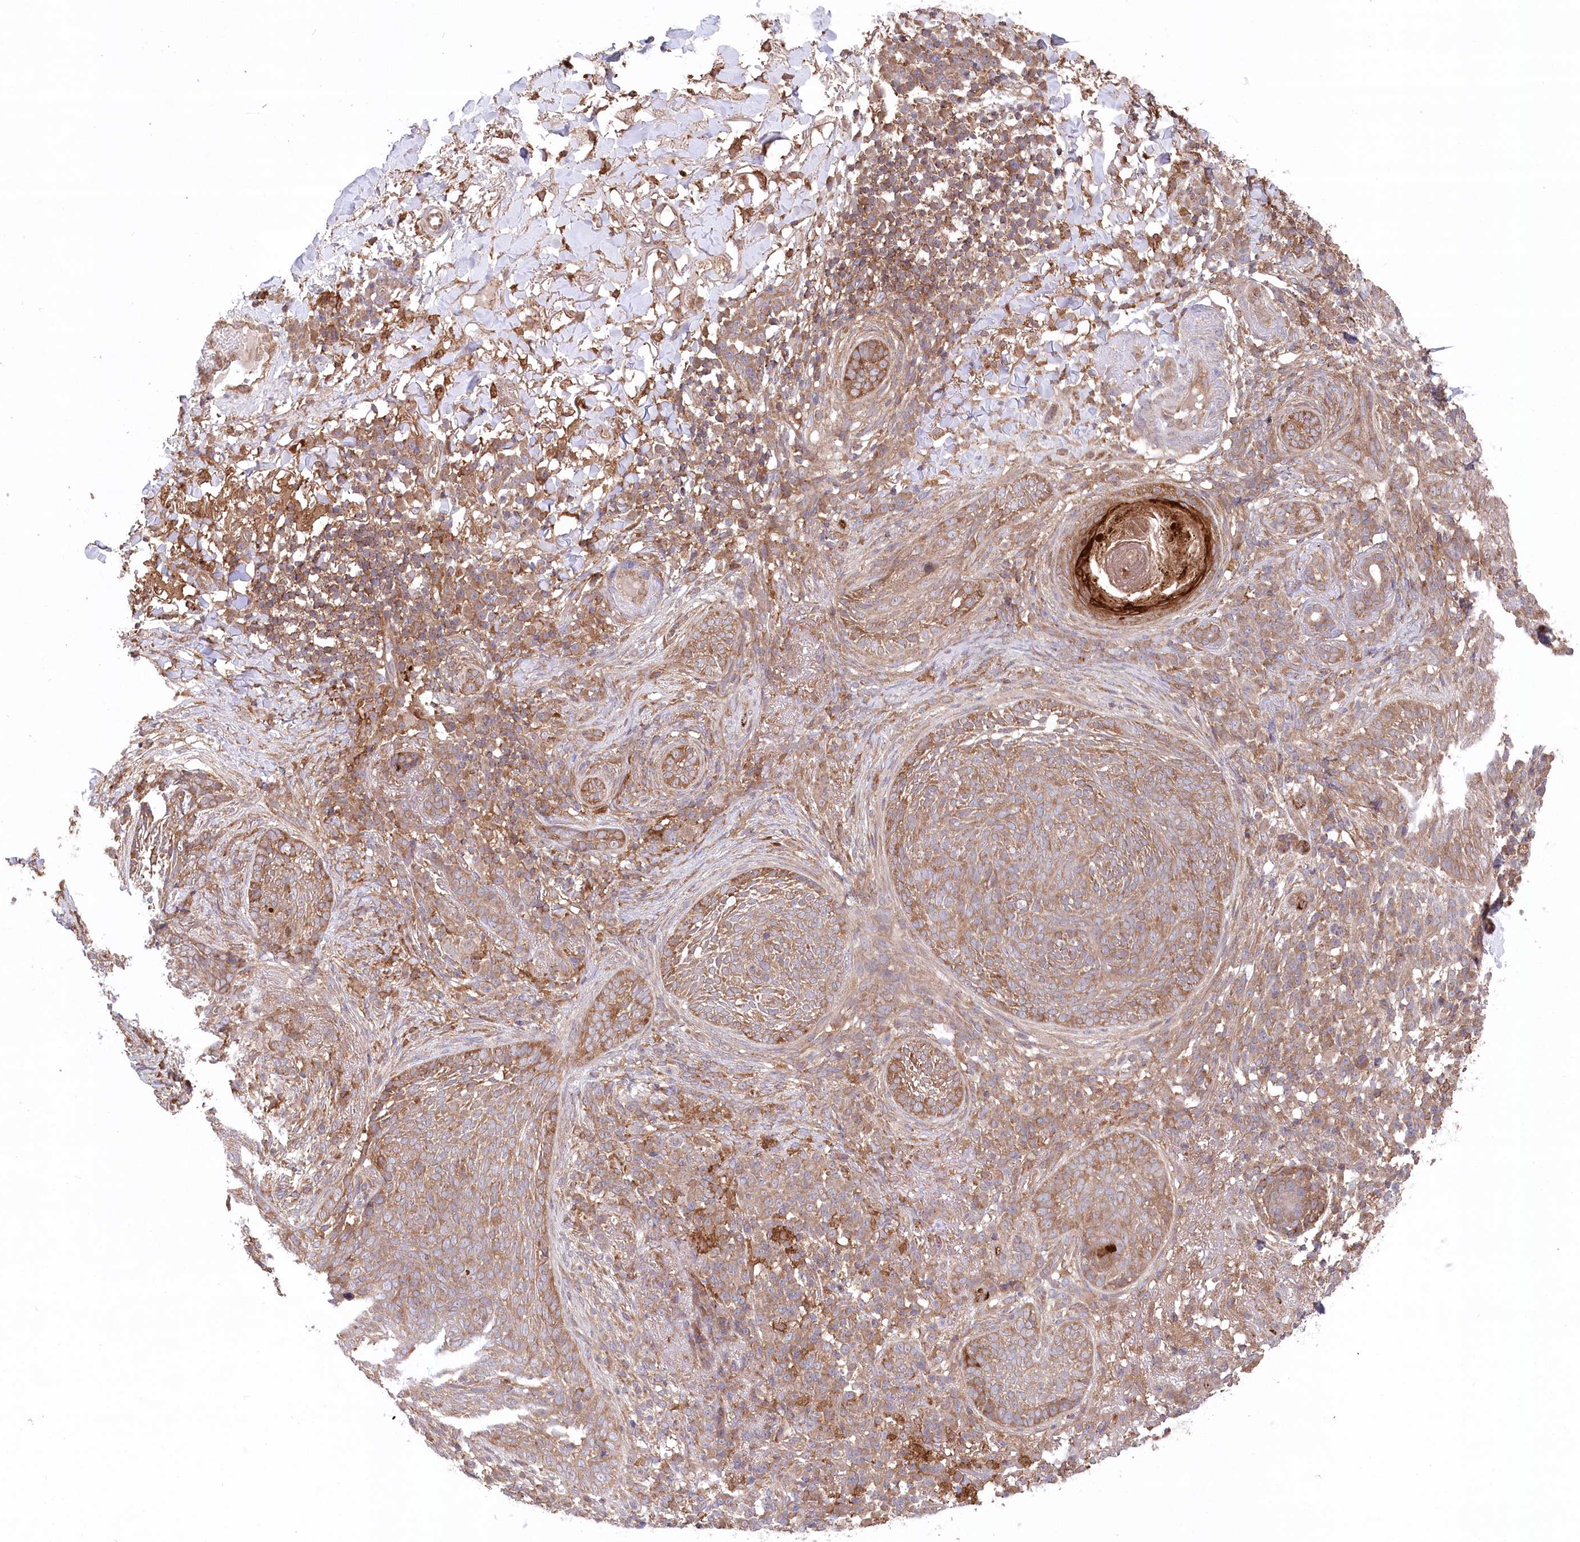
{"staining": {"intensity": "moderate", "quantity": ">75%", "location": "cytoplasmic/membranous"}, "tissue": "skin cancer", "cell_type": "Tumor cells", "image_type": "cancer", "snomed": [{"axis": "morphology", "description": "Basal cell carcinoma"}, {"axis": "topography", "description": "Skin"}], "caption": "This is an image of IHC staining of skin basal cell carcinoma, which shows moderate expression in the cytoplasmic/membranous of tumor cells.", "gene": "PPP1R21", "patient": {"sex": "male", "age": 85}}